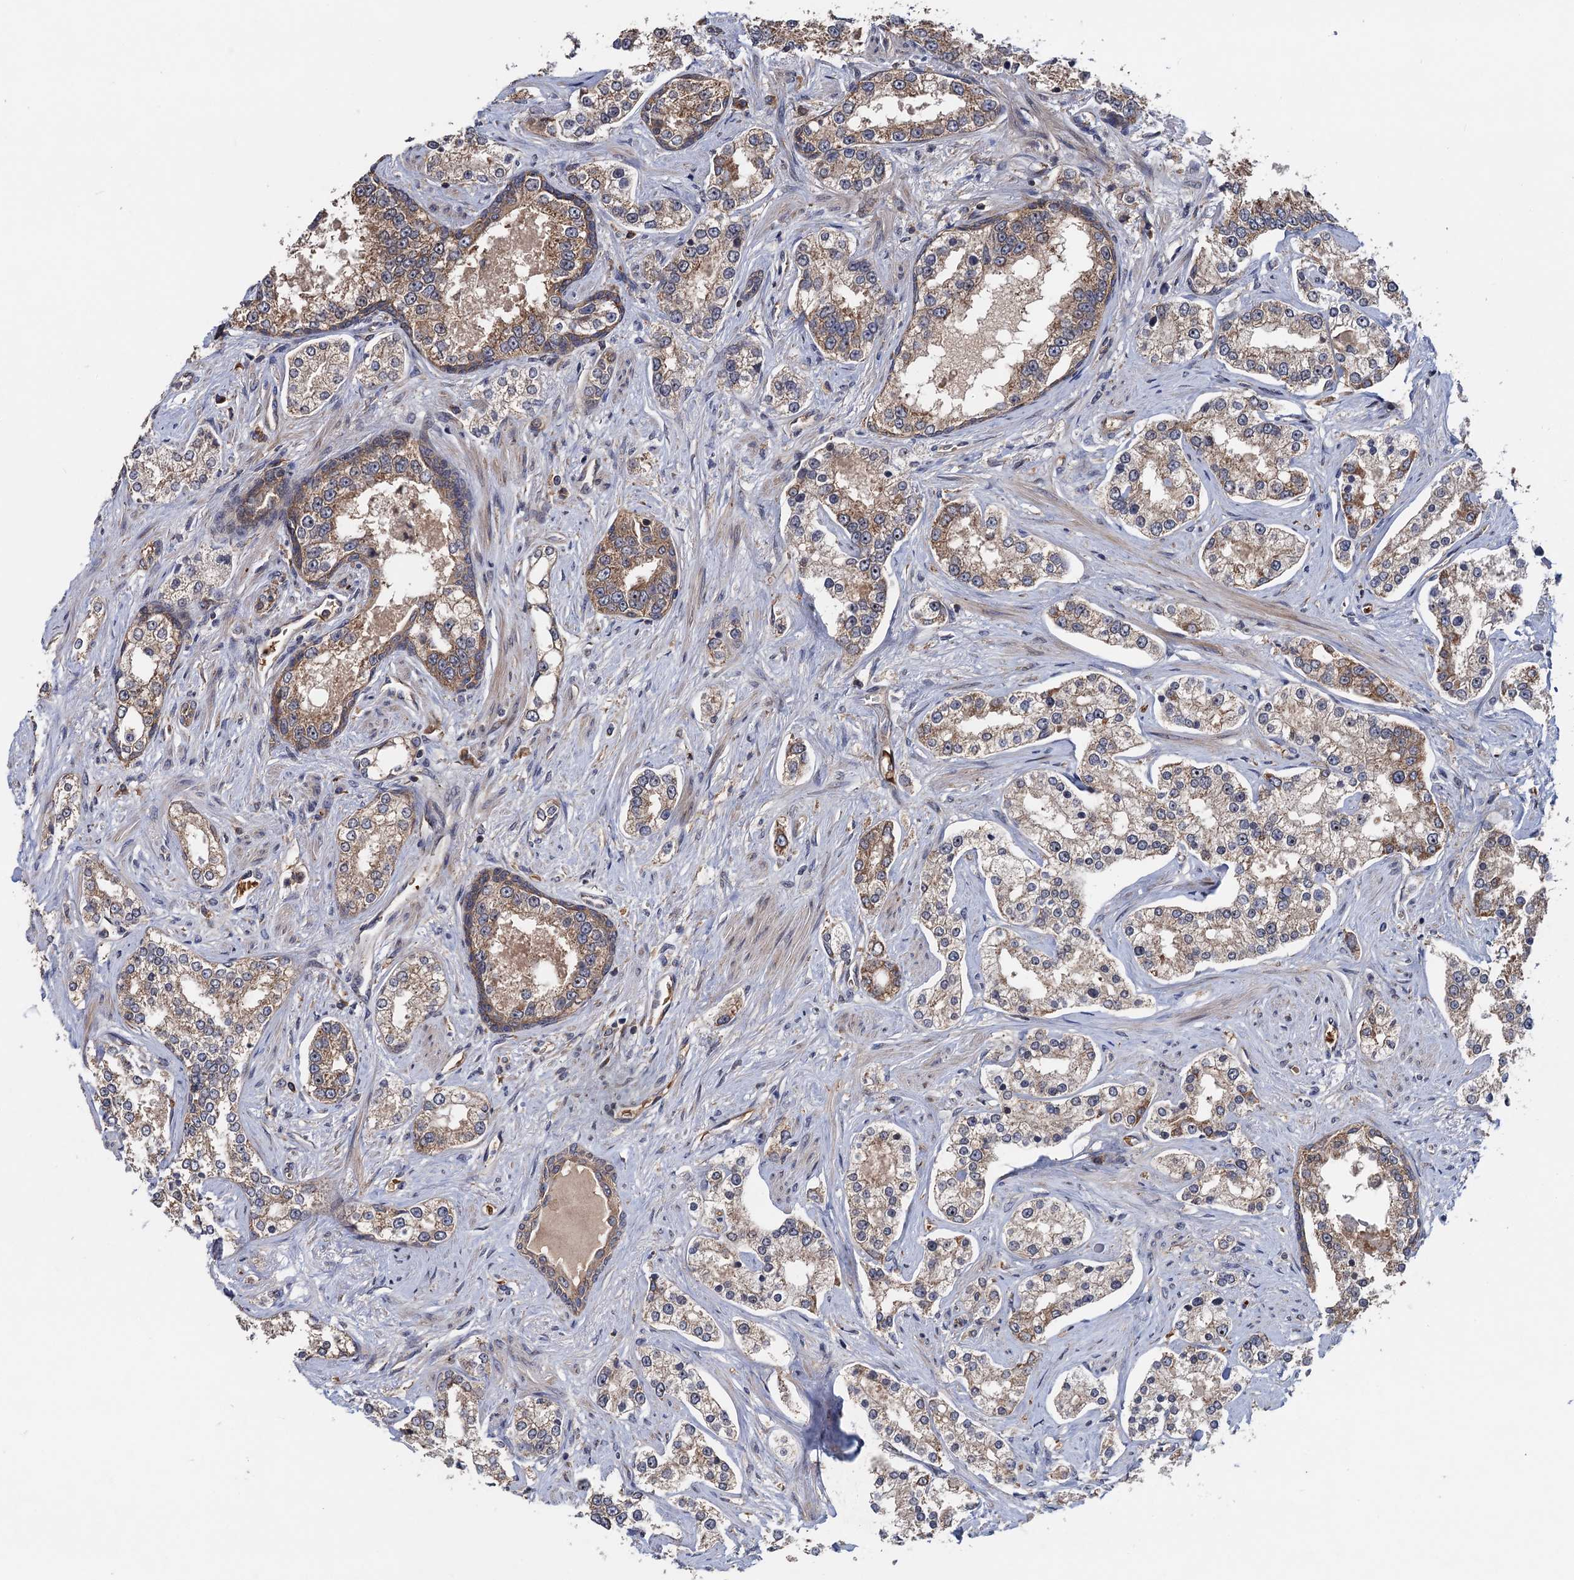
{"staining": {"intensity": "moderate", "quantity": ">75%", "location": "cytoplasmic/membranous"}, "tissue": "prostate cancer", "cell_type": "Tumor cells", "image_type": "cancer", "snomed": [{"axis": "morphology", "description": "Normal tissue, NOS"}, {"axis": "morphology", "description": "Adenocarcinoma, High grade"}, {"axis": "topography", "description": "Prostate"}], "caption": "Protein analysis of prostate cancer tissue demonstrates moderate cytoplasmic/membranous positivity in approximately >75% of tumor cells.", "gene": "SNX32", "patient": {"sex": "male", "age": 83}}